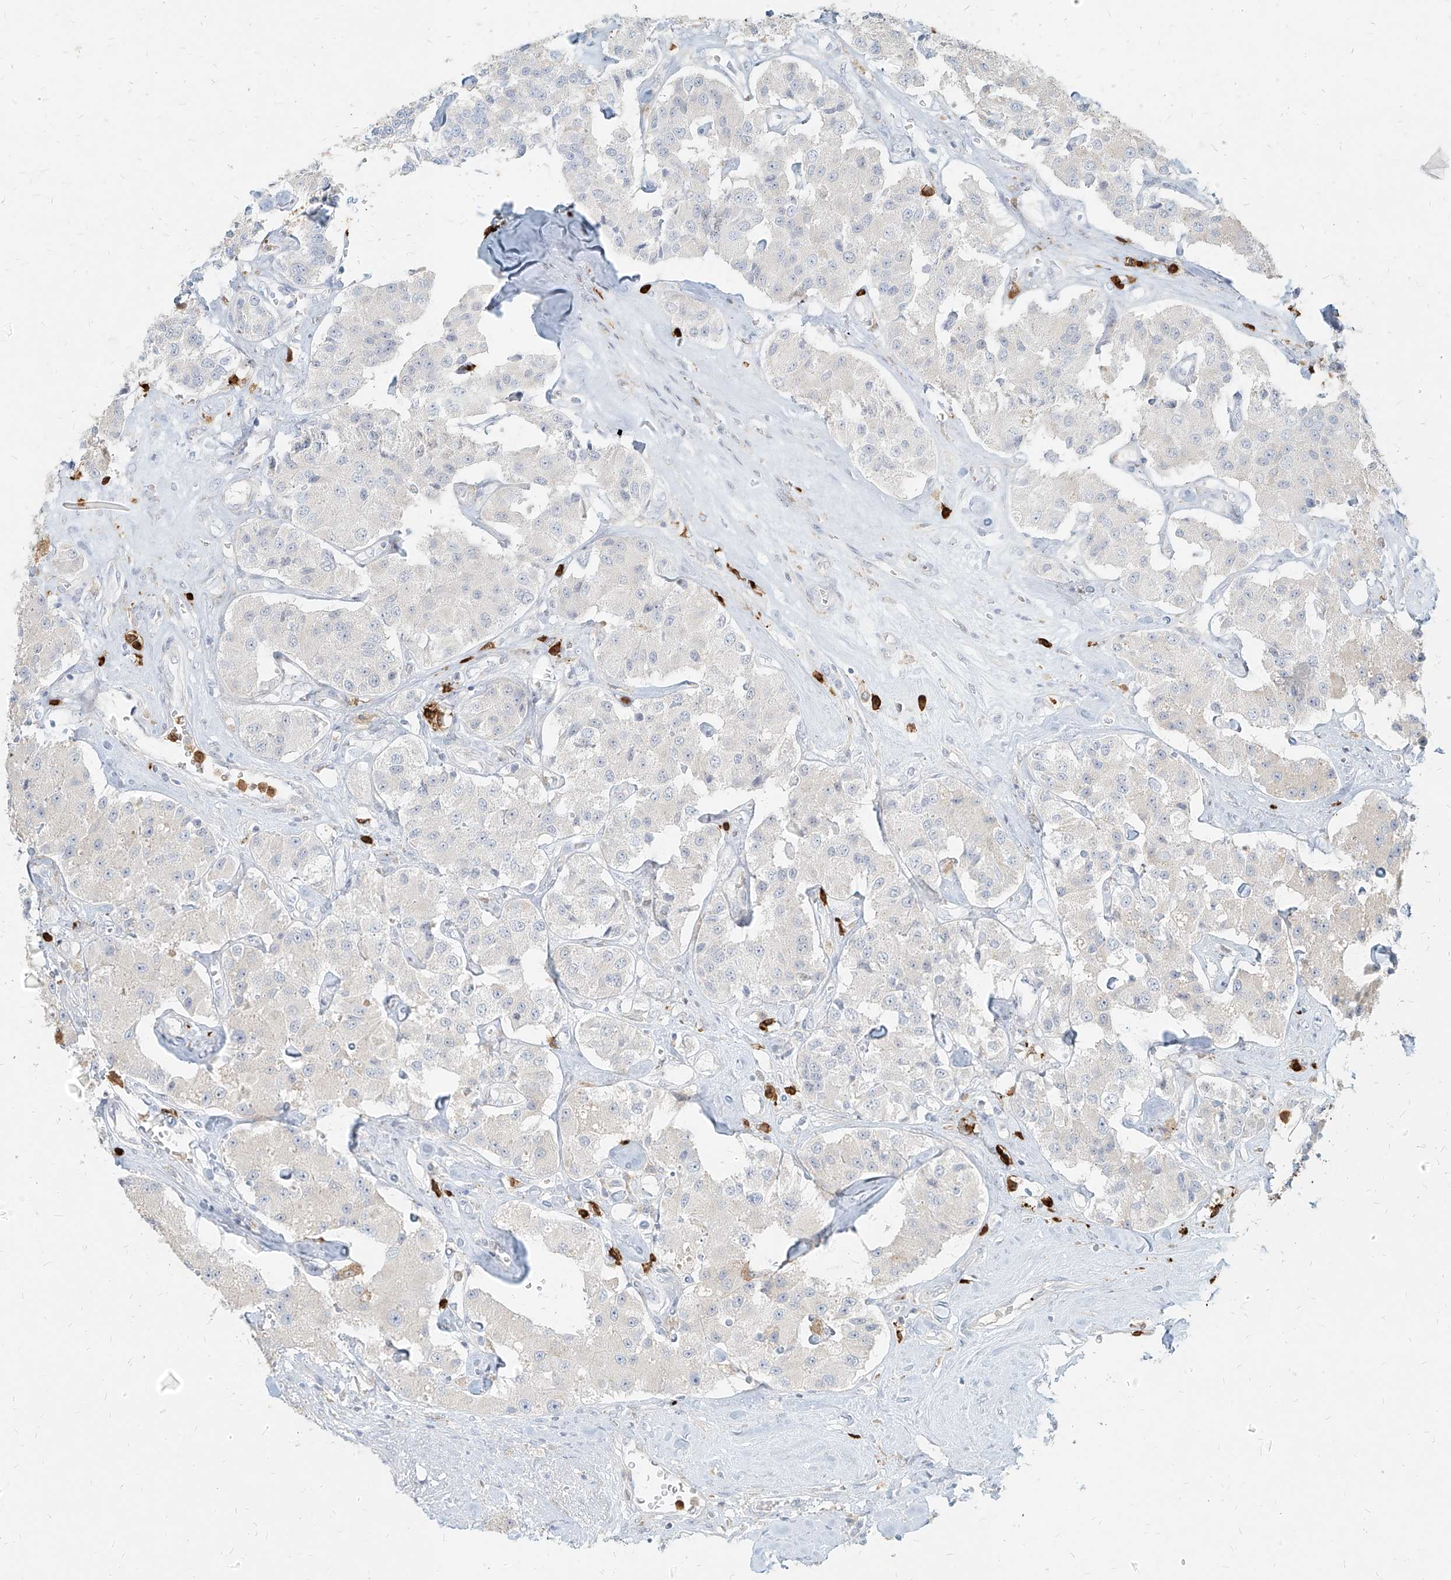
{"staining": {"intensity": "negative", "quantity": "none", "location": "none"}, "tissue": "carcinoid", "cell_type": "Tumor cells", "image_type": "cancer", "snomed": [{"axis": "morphology", "description": "Carcinoid, malignant, NOS"}, {"axis": "topography", "description": "Pancreas"}], "caption": "Immunohistochemical staining of human carcinoid displays no significant expression in tumor cells.", "gene": "PGD", "patient": {"sex": "male", "age": 41}}